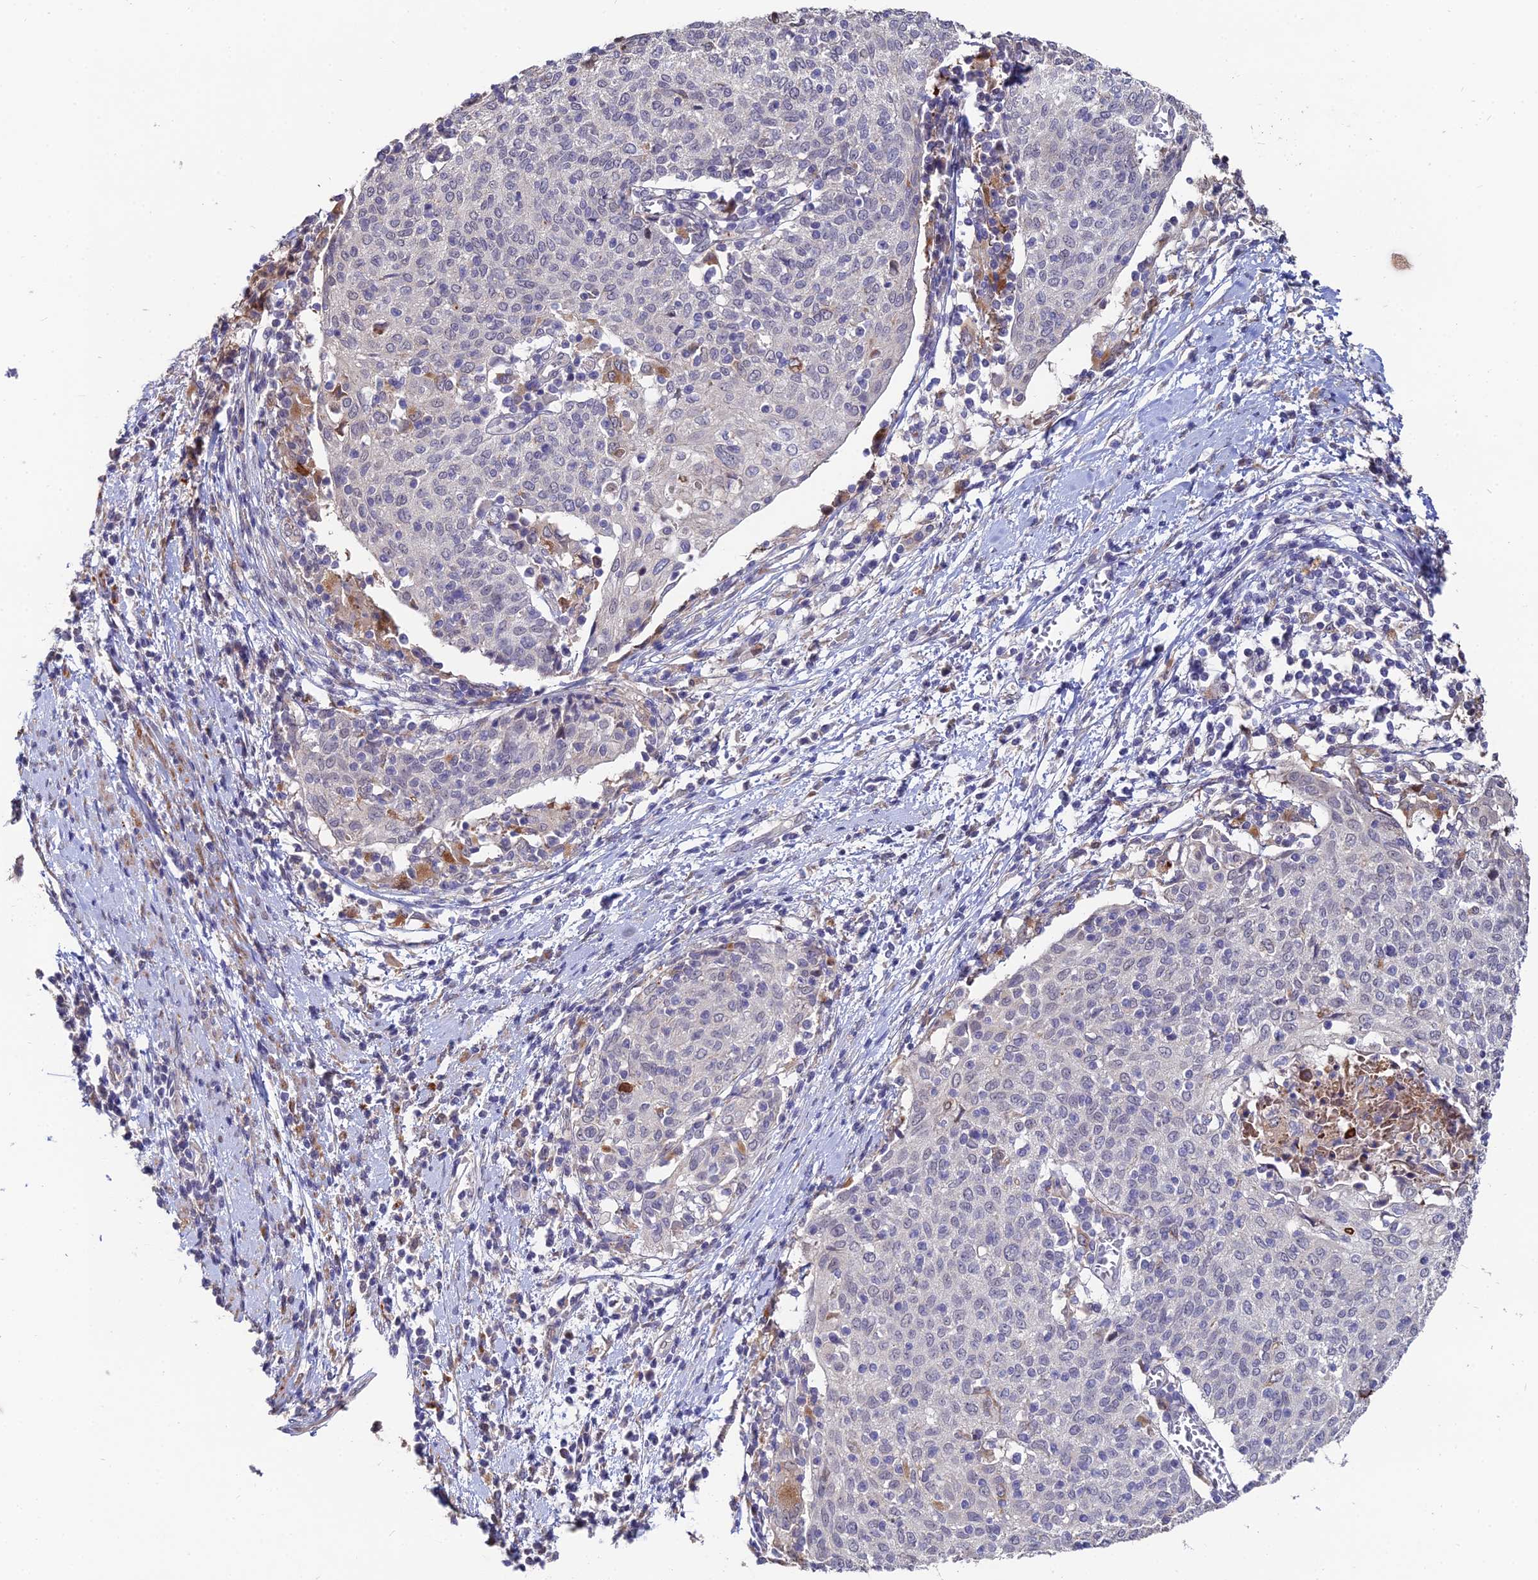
{"staining": {"intensity": "negative", "quantity": "none", "location": "none"}, "tissue": "cervical cancer", "cell_type": "Tumor cells", "image_type": "cancer", "snomed": [{"axis": "morphology", "description": "Squamous cell carcinoma, NOS"}, {"axis": "topography", "description": "Cervix"}], "caption": "A micrograph of cervical cancer (squamous cell carcinoma) stained for a protein demonstrates no brown staining in tumor cells.", "gene": "ACTR5", "patient": {"sex": "female", "age": 52}}